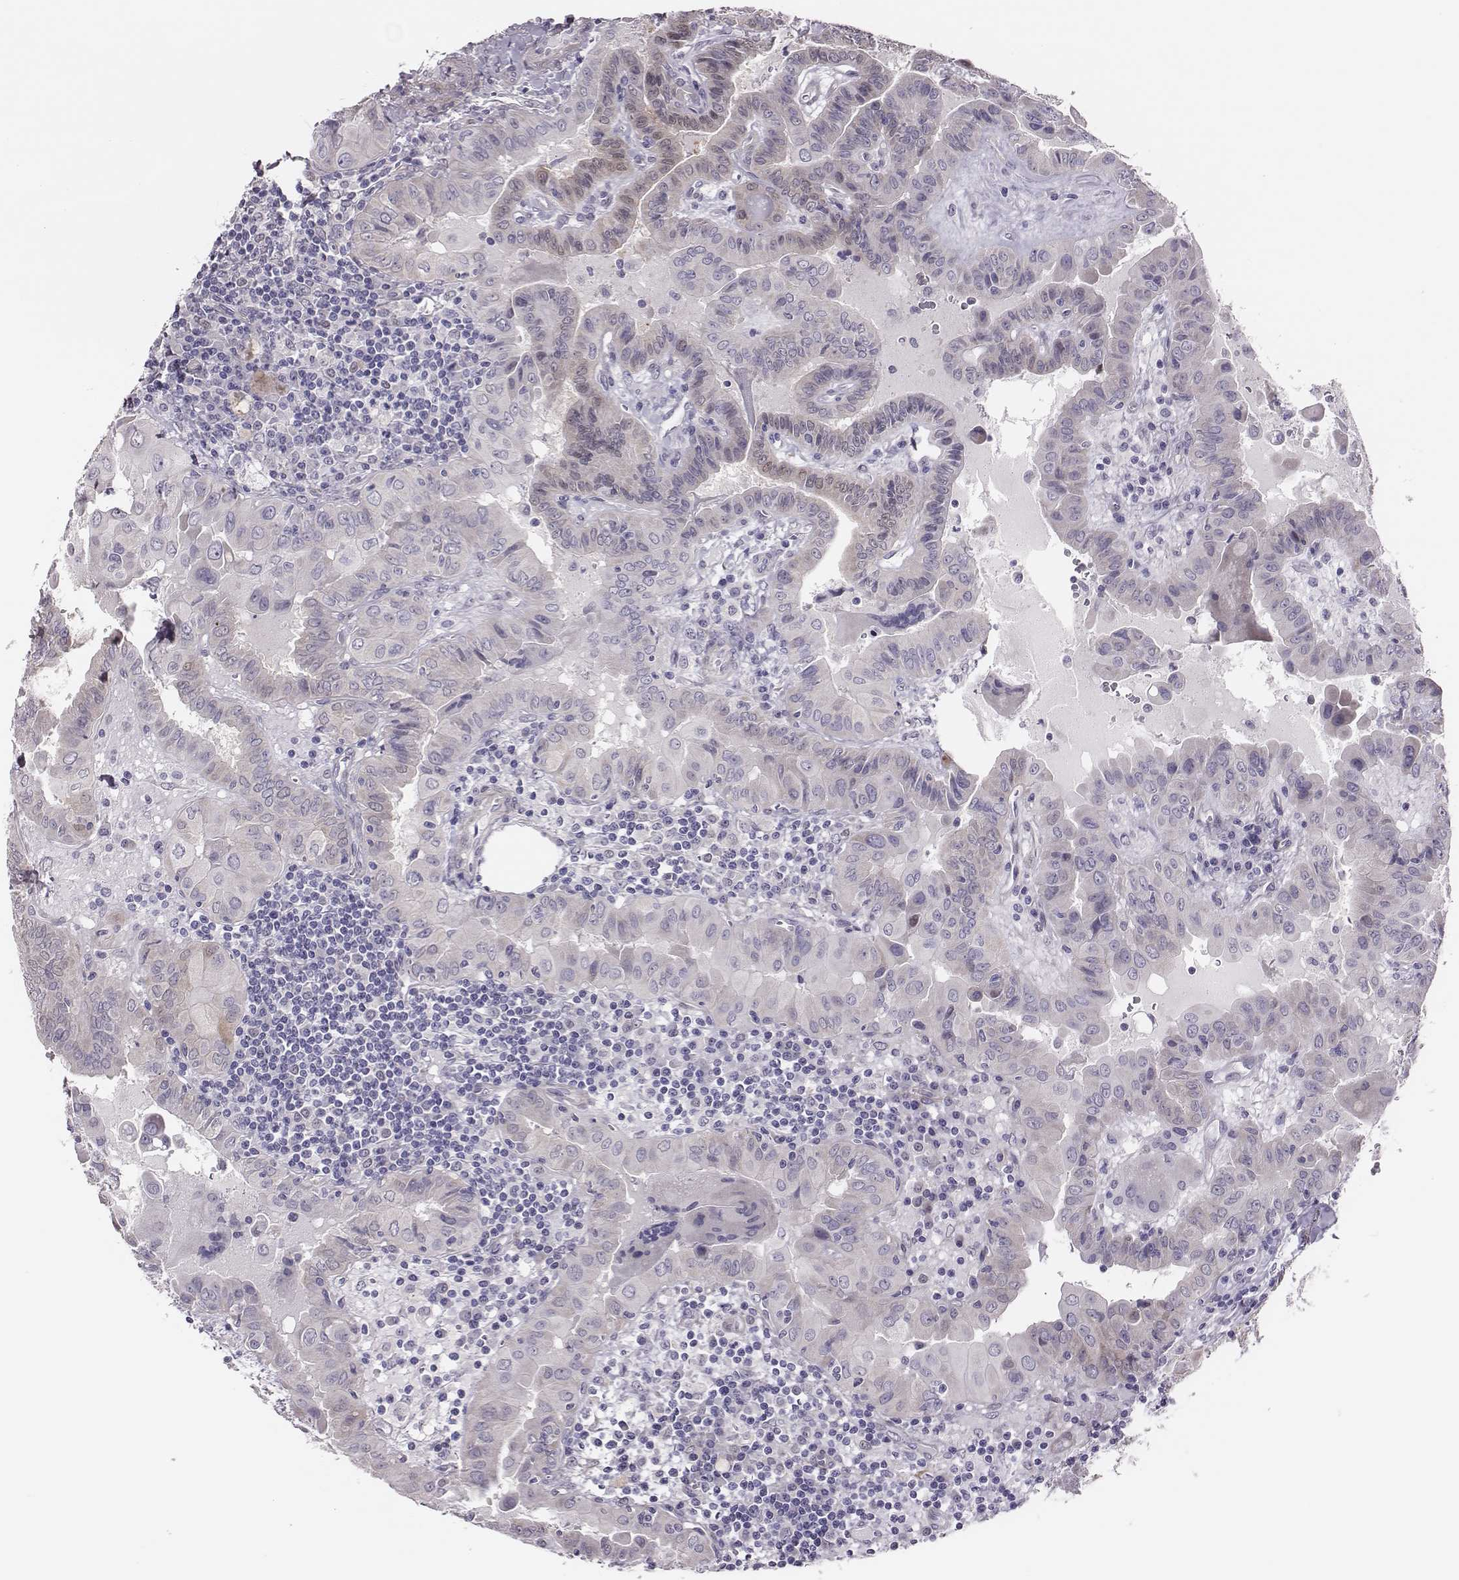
{"staining": {"intensity": "moderate", "quantity": "<25%", "location": "cytoplasmic/membranous,nuclear"}, "tissue": "thyroid cancer", "cell_type": "Tumor cells", "image_type": "cancer", "snomed": [{"axis": "morphology", "description": "Papillary adenocarcinoma, NOS"}, {"axis": "topography", "description": "Thyroid gland"}], "caption": "Thyroid cancer stained with a brown dye shows moderate cytoplasmic/membranous and nuclear positive staining in approximately <25% of tumor cells.", "gene": "SCML2", "patient": {"sex": "female", "age": 37}}